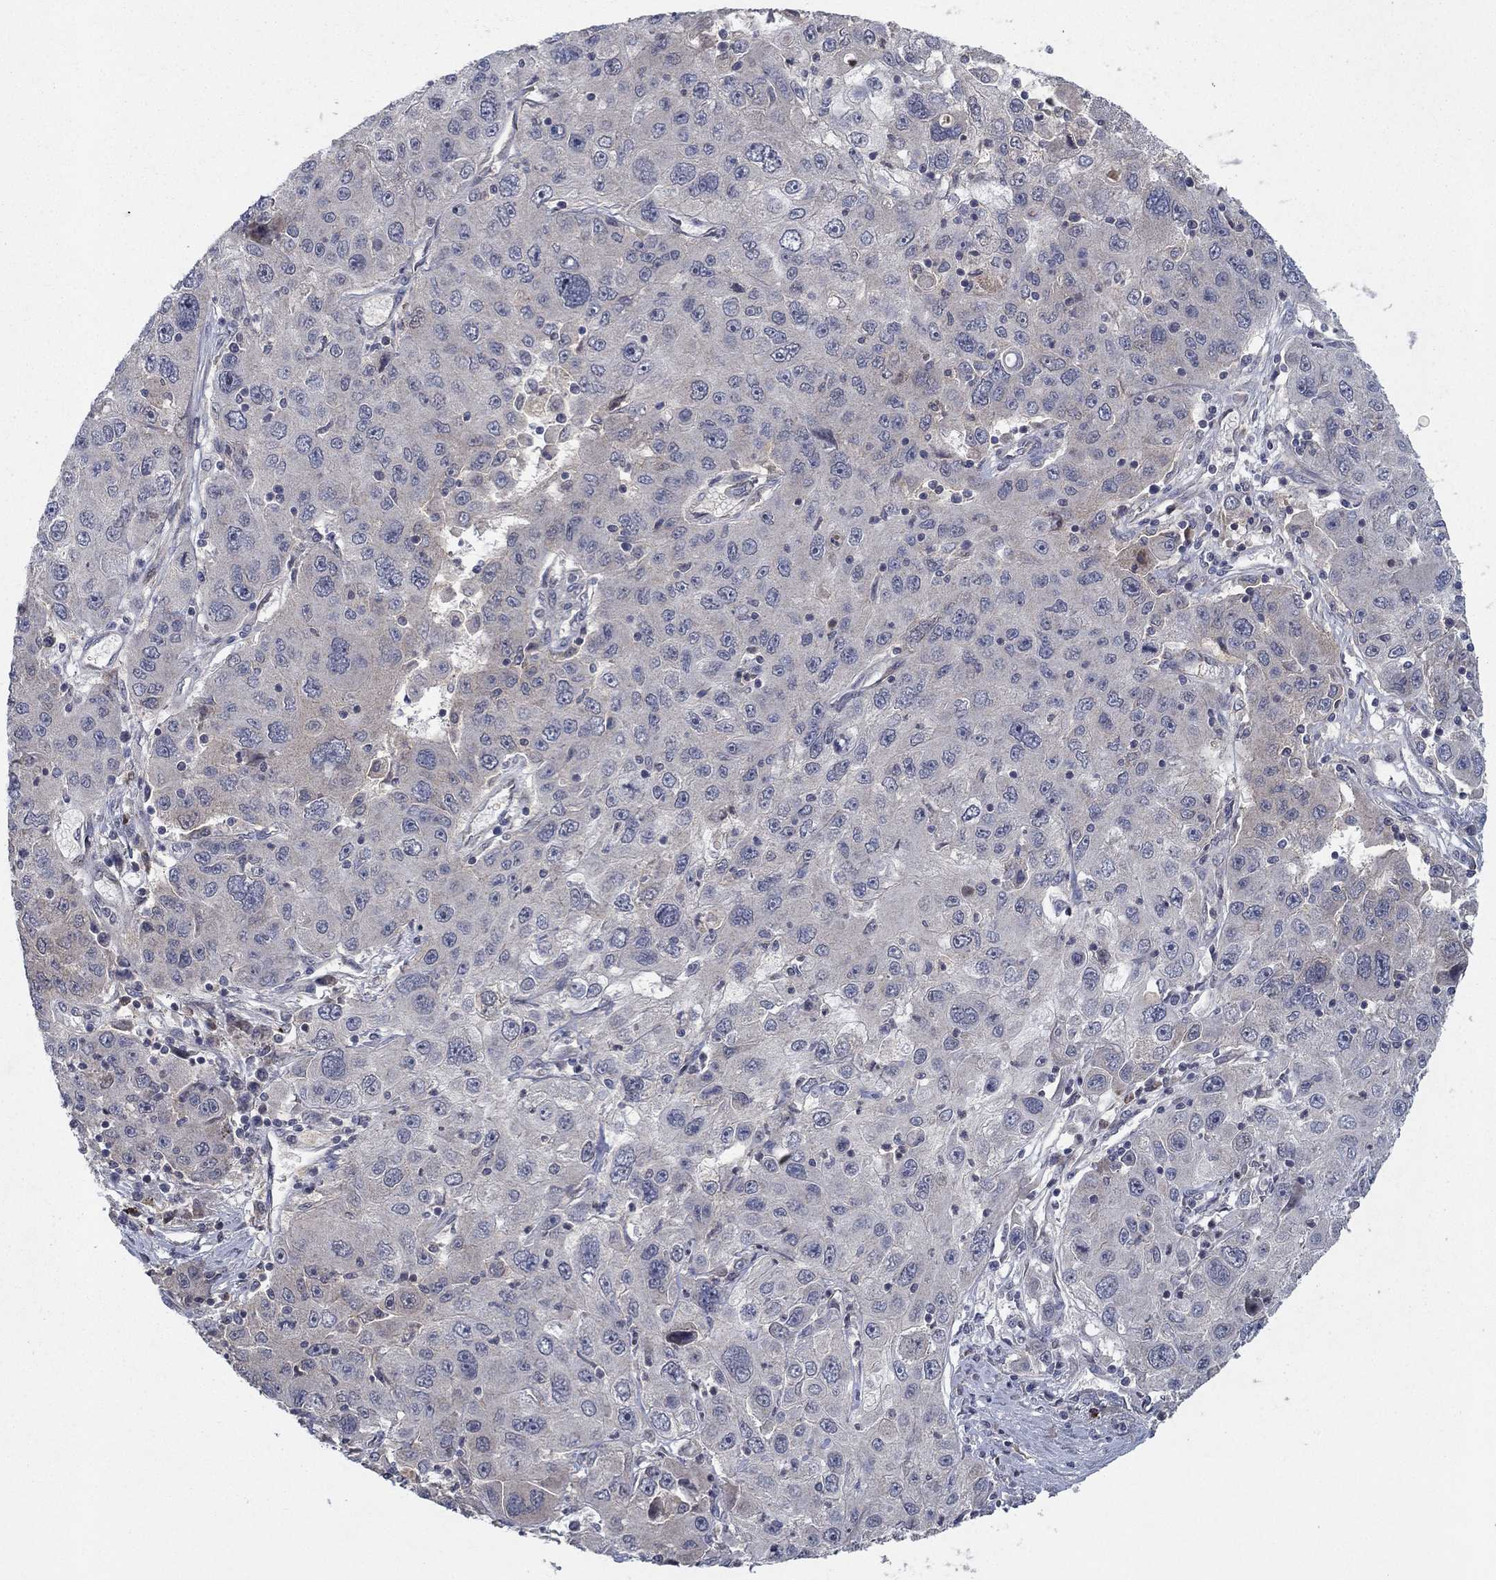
{"staining": {"intensity": "negative", "quantity": "none", "location": "none"}, "tissue": "stomach cancer", "cell_type": "Tumor cells", "image_type": "cancer", "snomed": [{"axis": "morphology", "description": "Adenocarcinoma, NOS"}, {"axis": "topography", "description": "Stomach"}], "caption": "This is an immunohistochemistry (IHC) micrograph of adenocarcinoma (stomach). There is no positivity in tumor cells.", "gene": "IL4", "patient": {"sex": "male", "age": 56}}